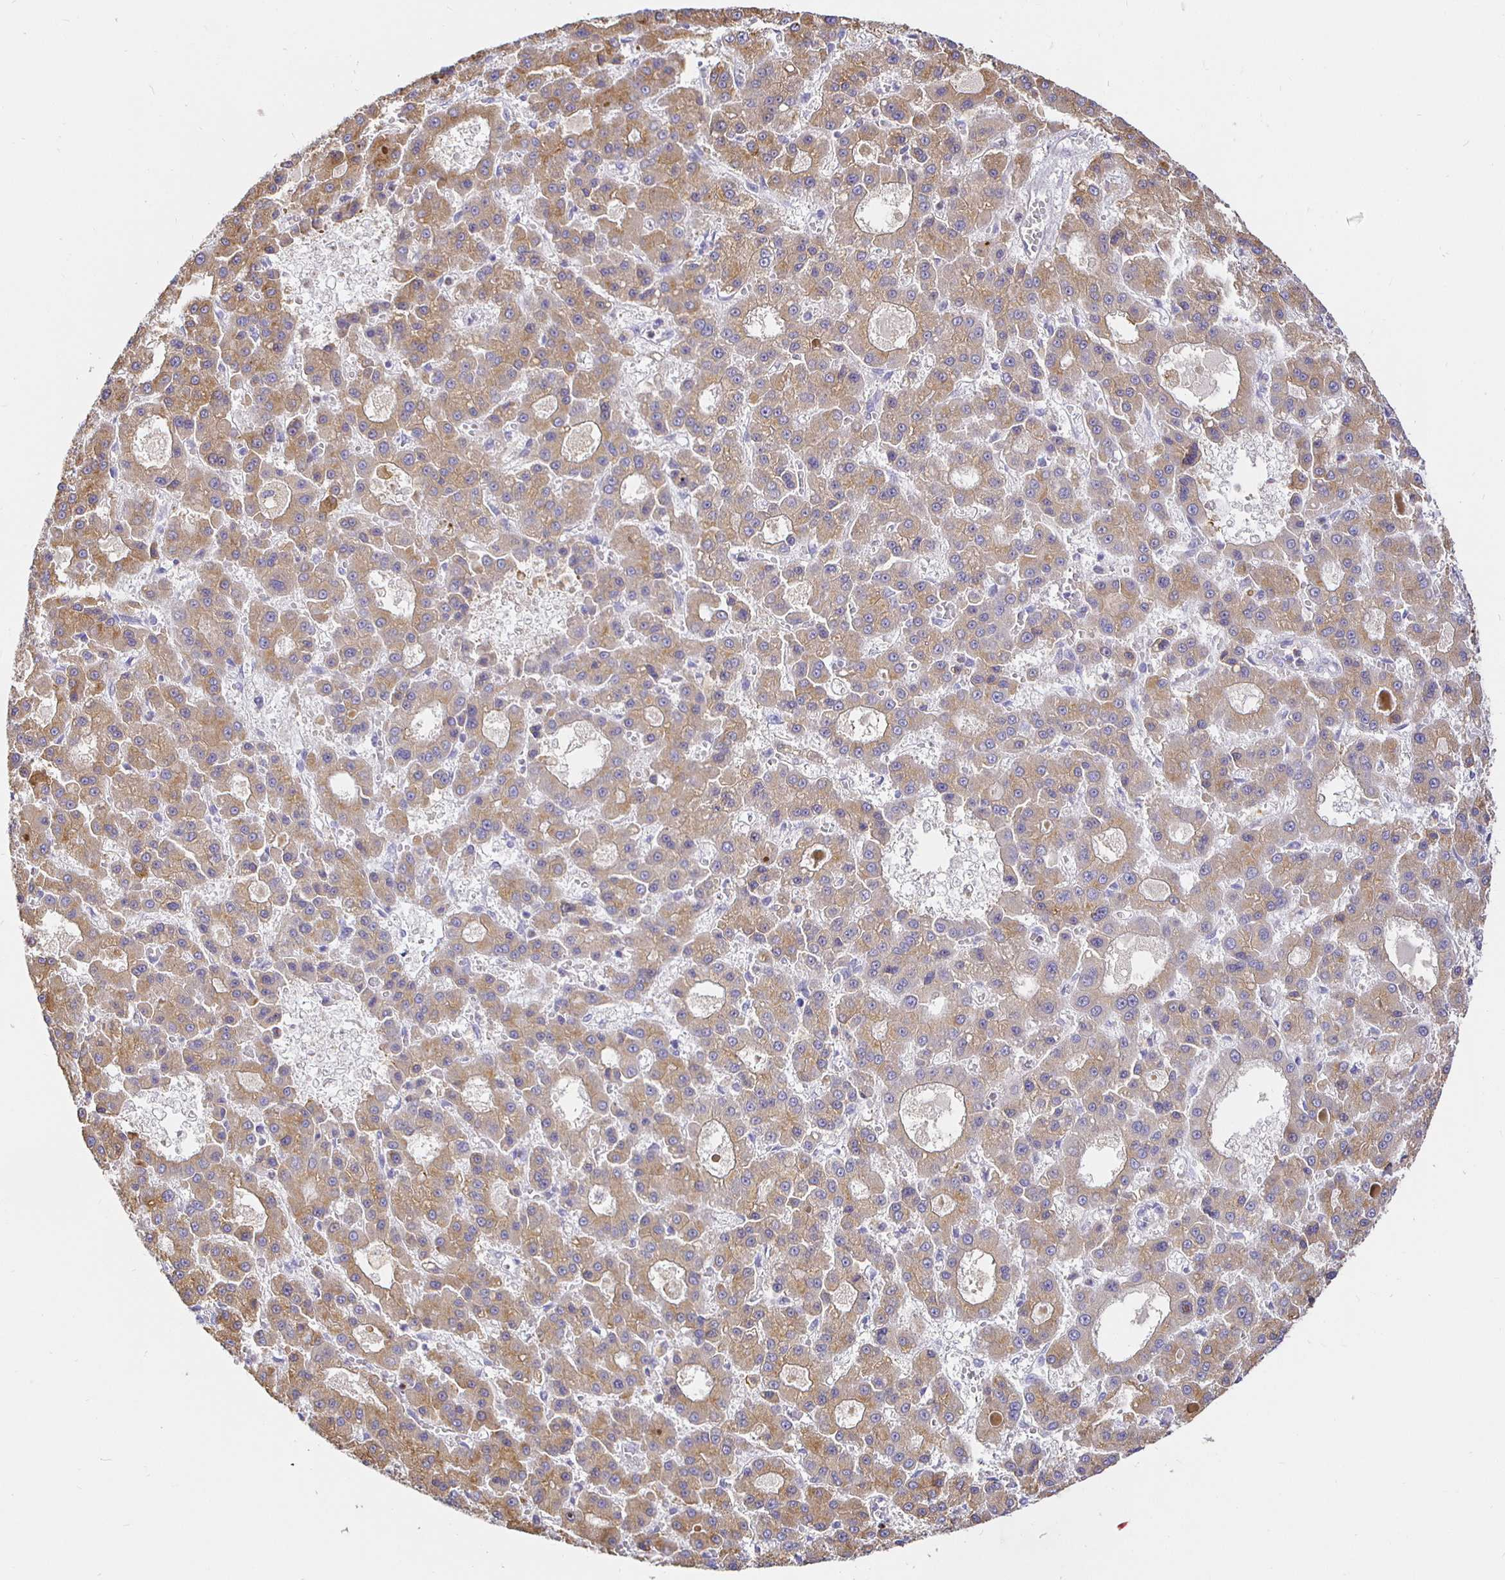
{"staining": {"intensity": "moderate", "quantity": ">75%", "location": "cytoplasmic/membranous"}, "tissue": "liver cancer", "cell_type": "Tumor cells", "image_type": "cancer", "snomed": [{"axis": "morphology", "description": "Carcinoma, Hepatocellular, NOS"}, {"axis": "topography", "description": "Liver"}], "caption": "Protein staining reveals moderate cytoplasmic/membranous expression in approximately >75% of tumor cells in liver hepatocellular carcinoma. Using DAB (brown) and hematoxylin (blue) stains, captured at high magnification using brightfield microscopy.", "gene": "CXCR3", "patient": {"sex": "male", "age": 70}}